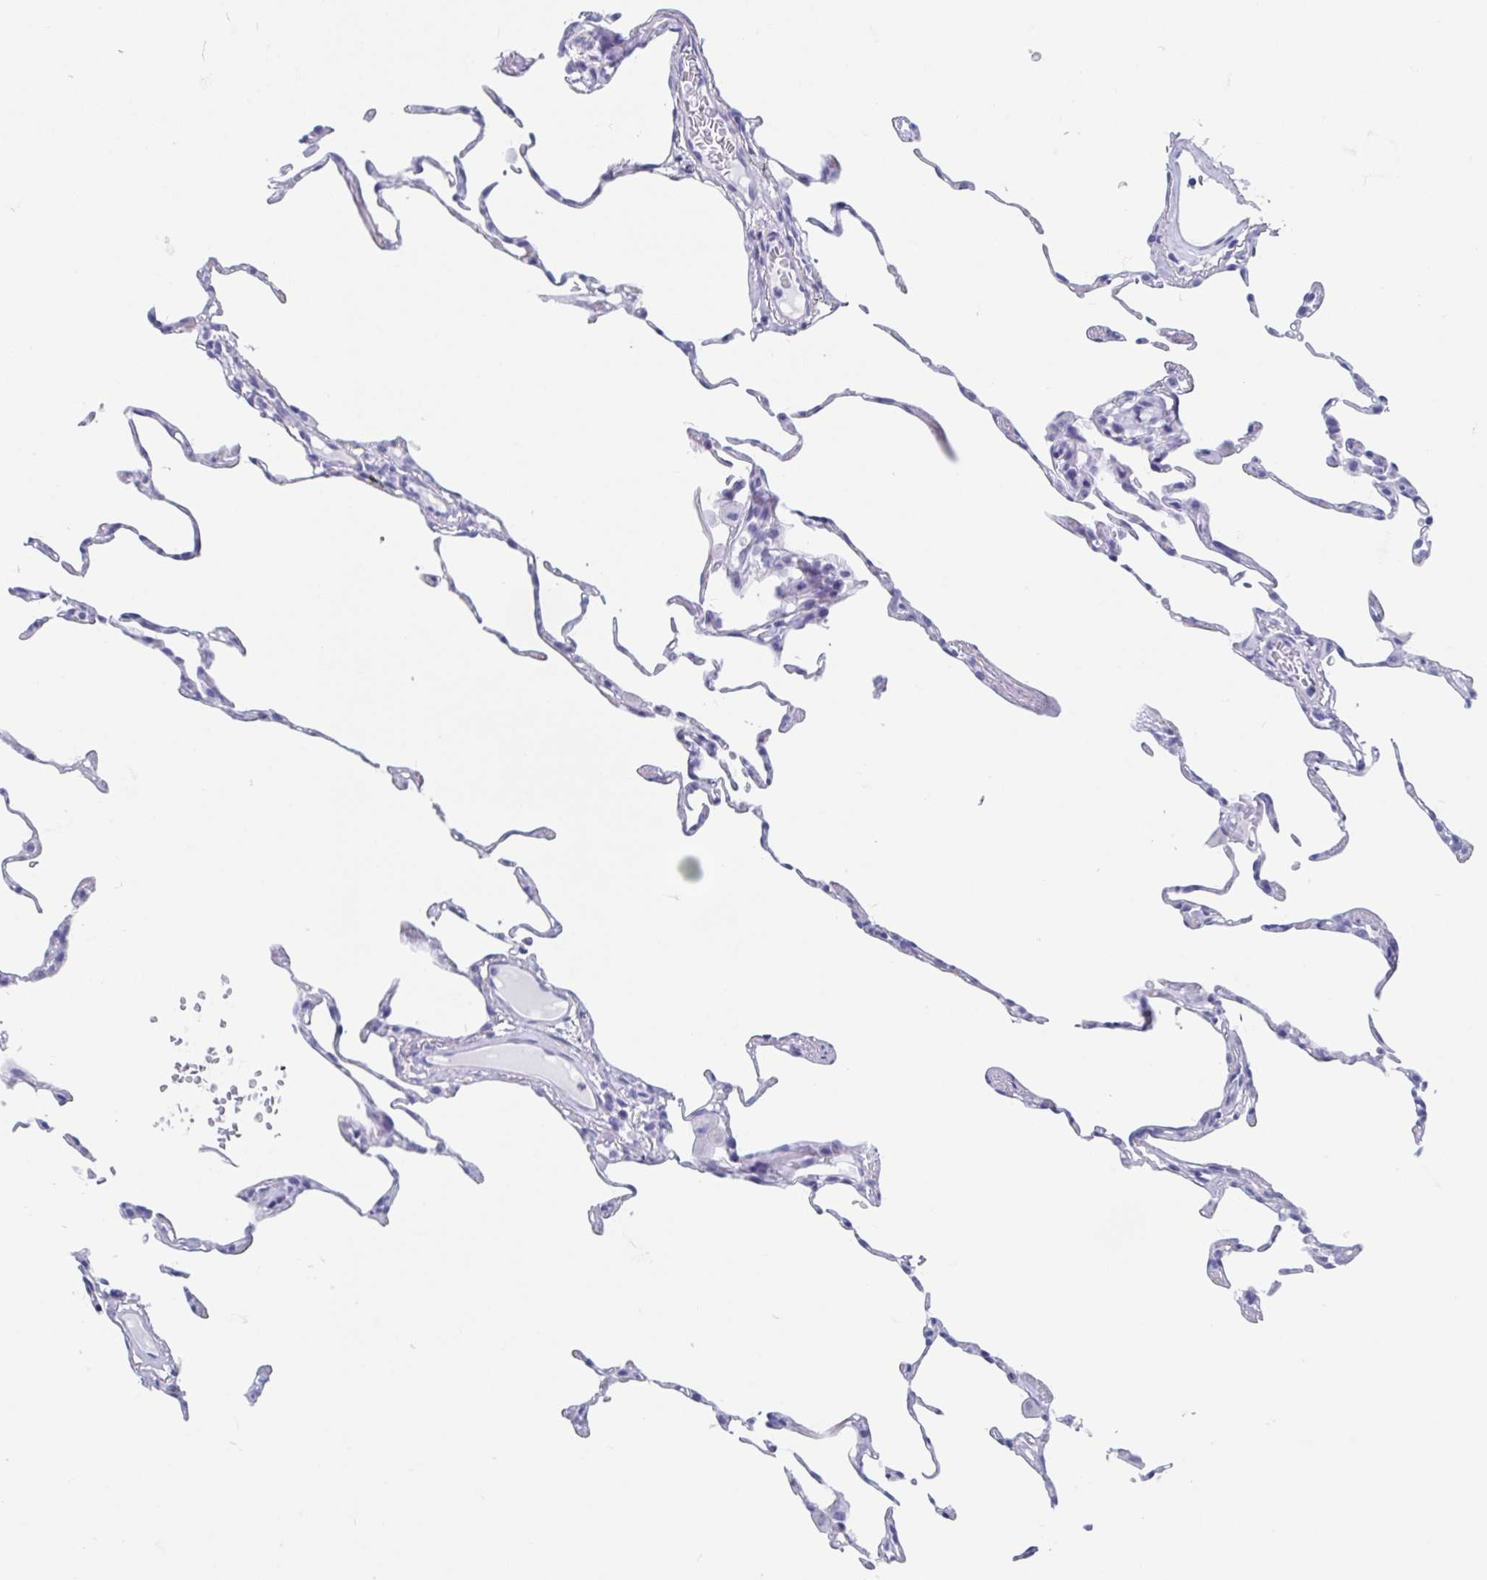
{"staining": {"intensity": "negative", "quantity": "none", "location": "none"}, "tissue": "lung", "cell_type": "Alveolar cells", "image_type": "normal", "snomed": [{"axis": "morphology", "description": "Normal tissue, NOS"}, {"axis": "topography", "description": "Lung"}], "caption": "Immunohistochemistry photomicrograph of benign lung: lung stained with DAB (3,3'-diaminobenzidine) reveals no significant protein staining in alveolar cells.", "gene": "SHCBP1L", "patient": {"sex": "female", "age": 57}}